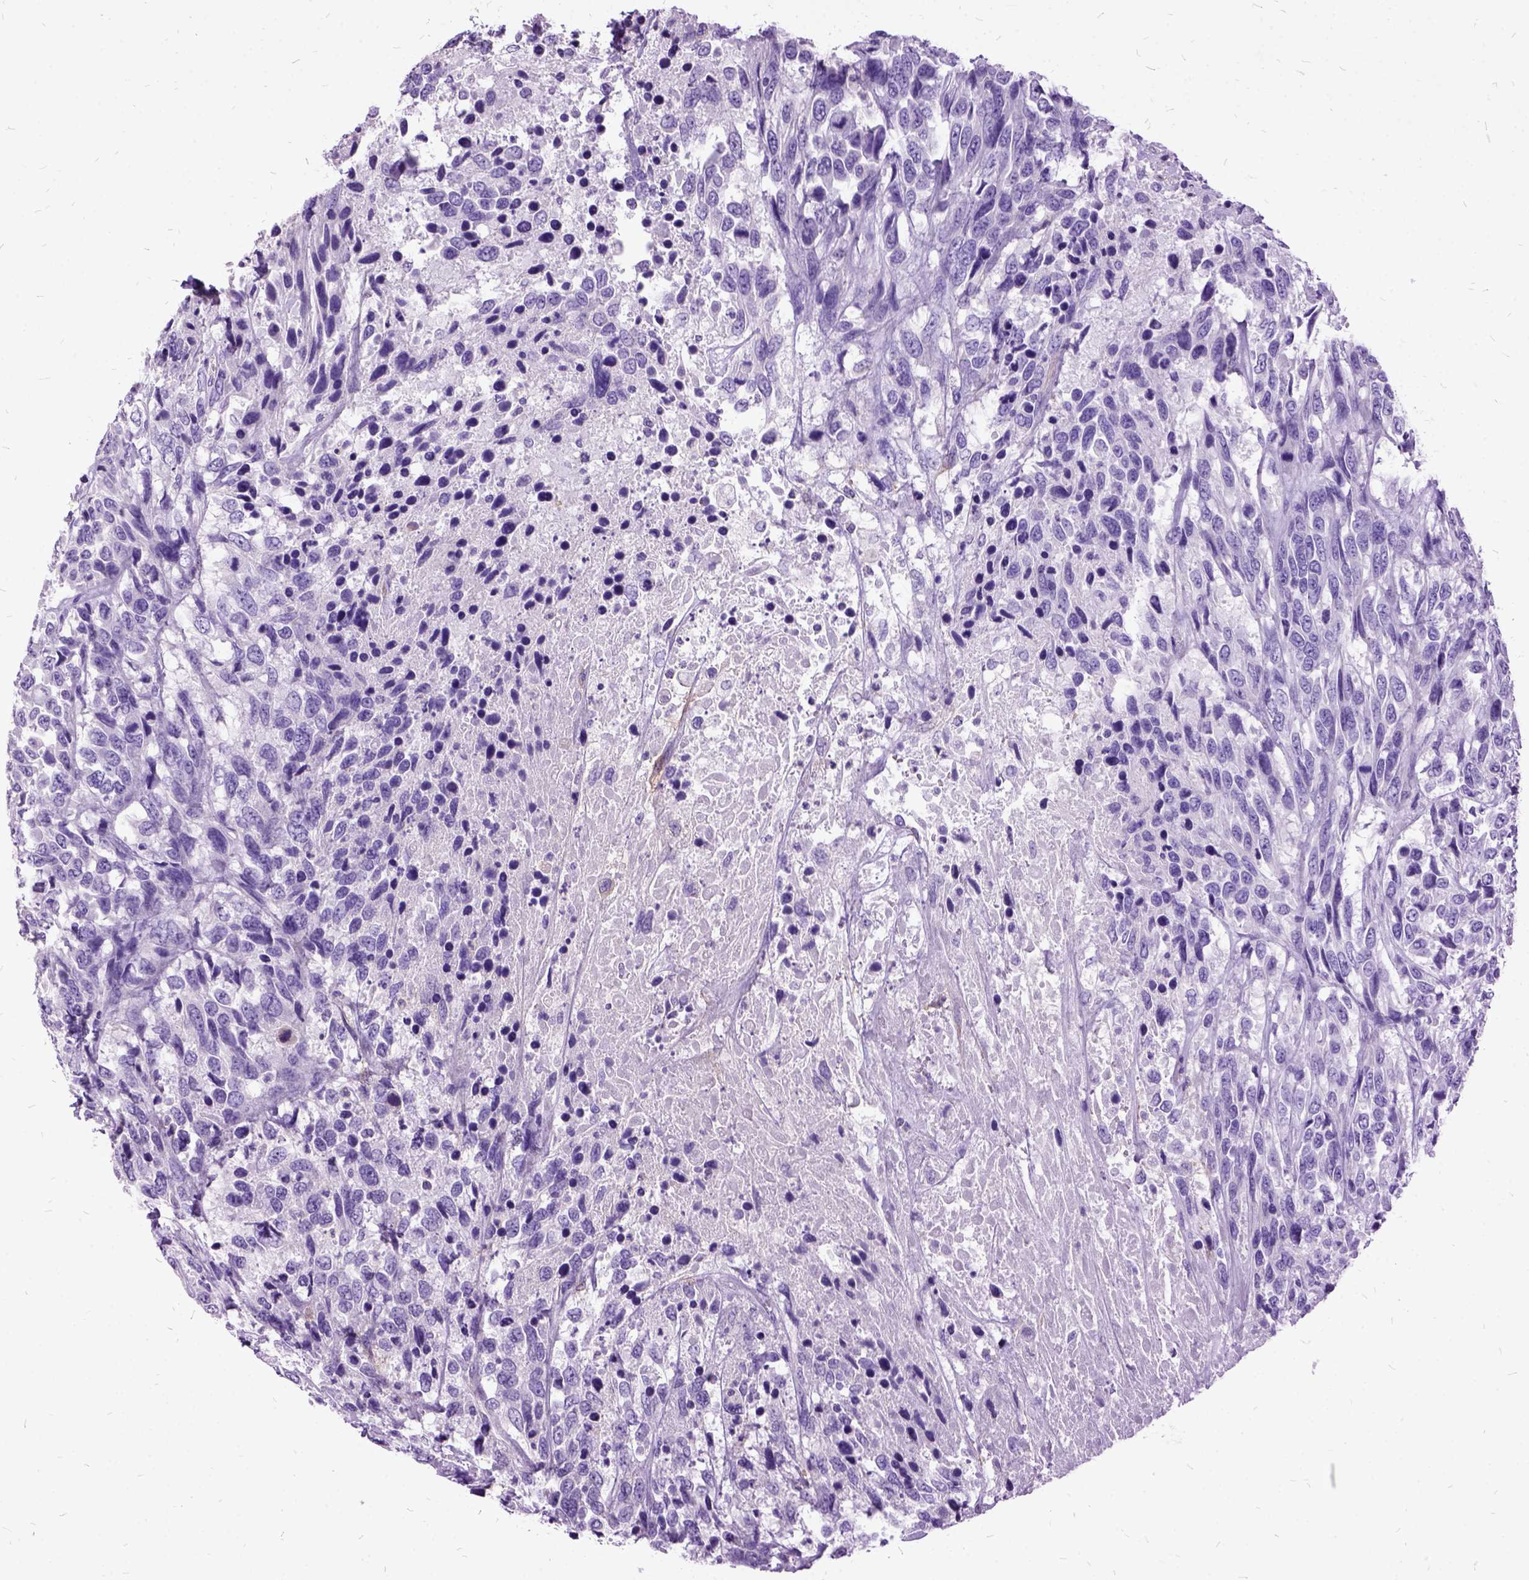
{"staining": {"intensity": "negative", "quantity": "none", "location": "none"}, "tissue": "urothelial cancer", "cell_type": "Tumor cells", "image_type": "cancer", "snomed": [{"axis": "morphology", "description": "Urothelial carcinoma, High grade"}, {"axis": "topography", "description": "Urinary bladder"}], "caption": "Immunohistochemical staining of human urothelial cancer shows no significant positivity in tumor cells. Brightfield microscopy of immunohistochemistry (IHC) stained with DAB (3,3'-diaminobenzidine) (brown) and hematoxylin (blue), captured at high magnification.", "gene": "MME", "patient": {"sex": "female", "age": 70}}